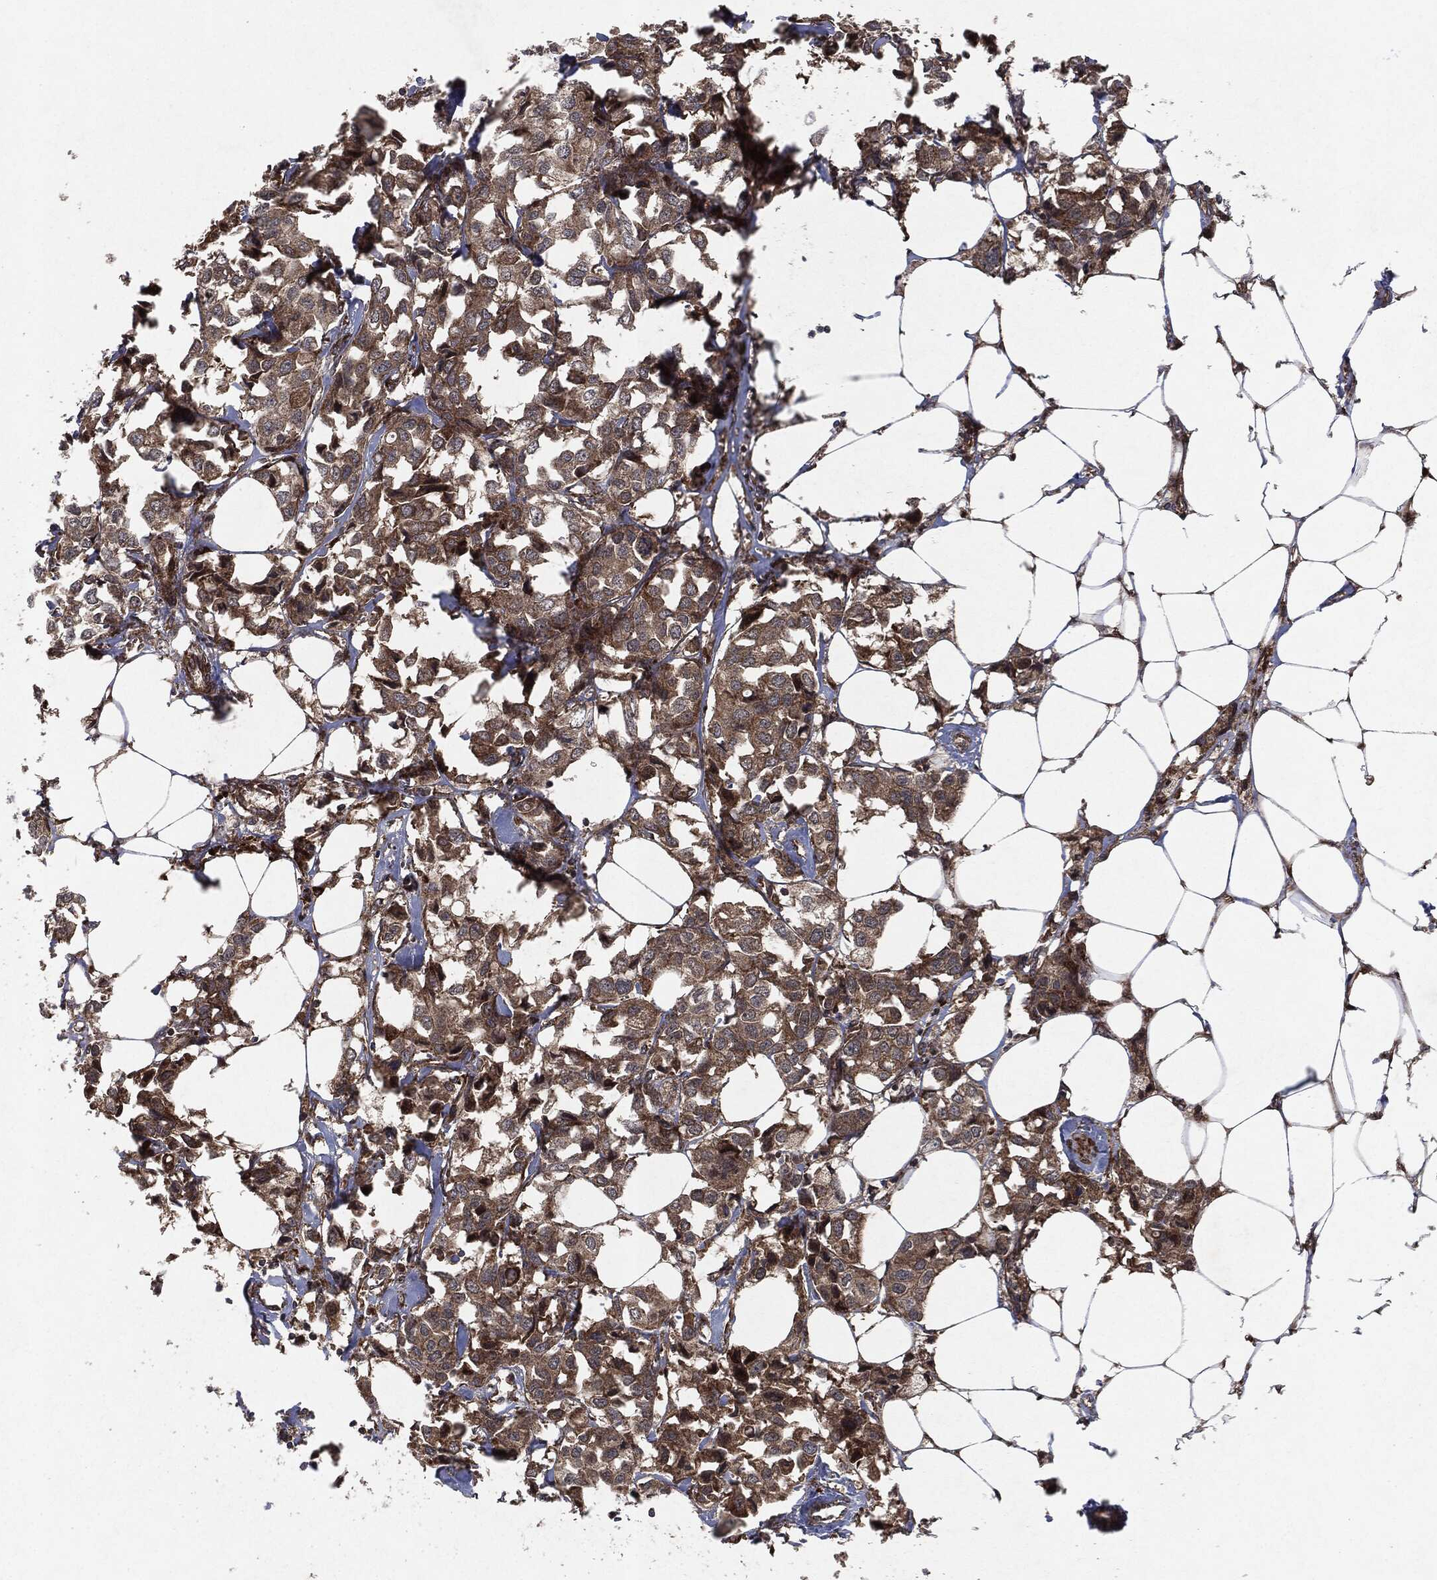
{"staining": {"intensity": "moderate", "quantity": "<25%", "location": "cytoplasmic/membranous"}, "tissue": "breast cancer", "cell_type": "Tumor cells", "image_type": "cancer", "snomed": [{"axis": "morphology", "description": "Duct carcinoma"}, {"axis": "topography", "description": "Breast"}], "caption": "Immunohistochemical staining of human breast cancer exhibits low levels of moderate cytoplasmic/membranous protein expression in about <25% of tumor cells.", "gene": "RAF1", "patient": {"sex": "female", "age": 80}}